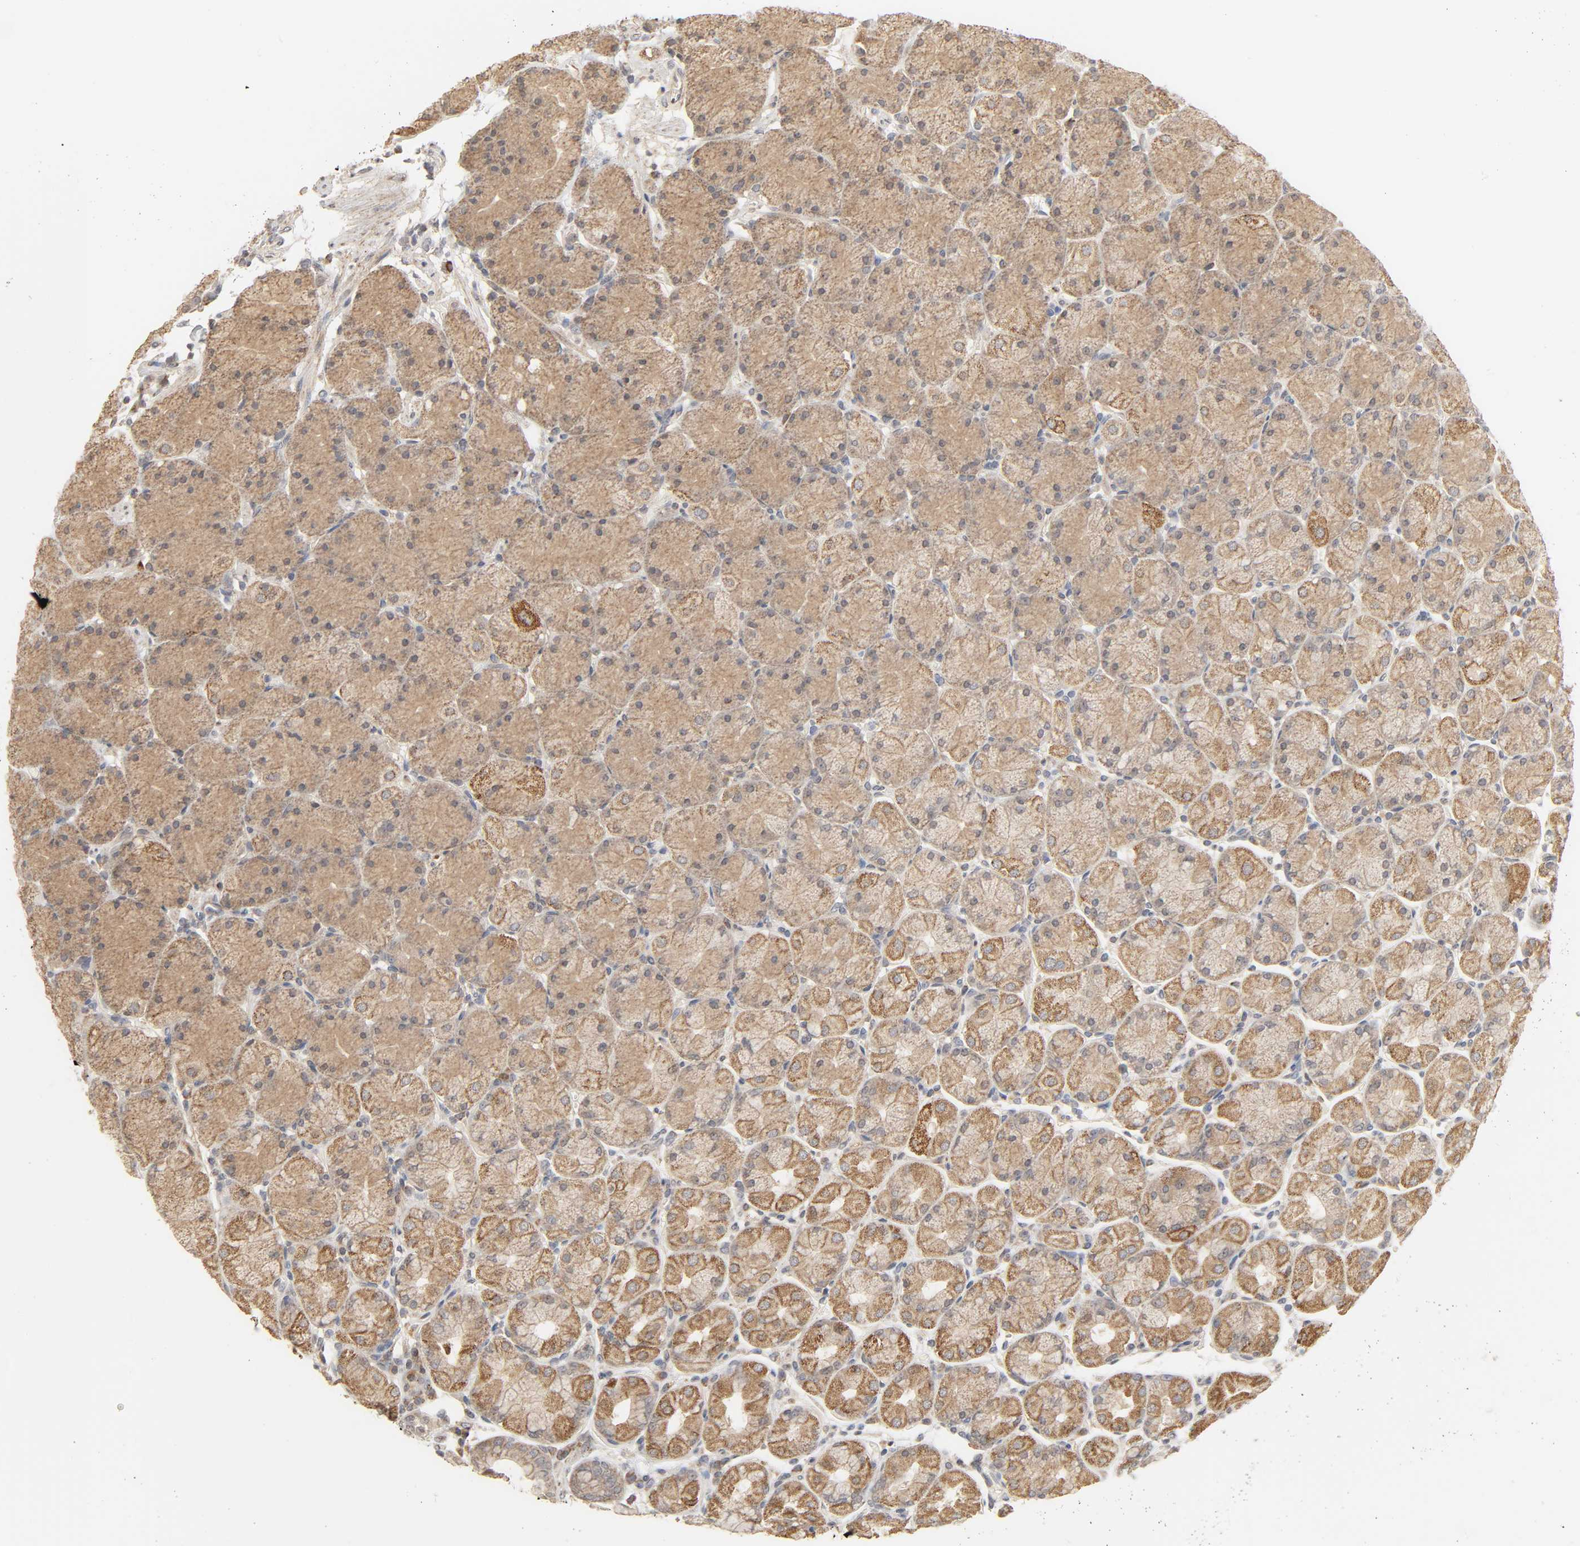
{"staining": {"intensity": "weak", "quantity": ">75%", "location": "cytoplasmic/membranous"}, "tissue": "stomach", "cell_type": "Glandular cells", "image_type": "normal", "snomed": [{"axis": "morphology", "description": "Normal tissue, NOS"}, {"axis": "topography", "description": "Stomach, upper"}, {"axis": "topography", "description": "Stomach"}], "caption": "A brown stain shows weak cytoplasmic/membranous positivity of a protein in glandular cells of normal stomach. Using DAB (3,3'-diaminobenzidine) (brown) and hematoxylin (blue) stains, captured at high magnification using brightfield microscopy.", "gene": "CLEC4E", "patient": {"sex": "male", "age": 76}}